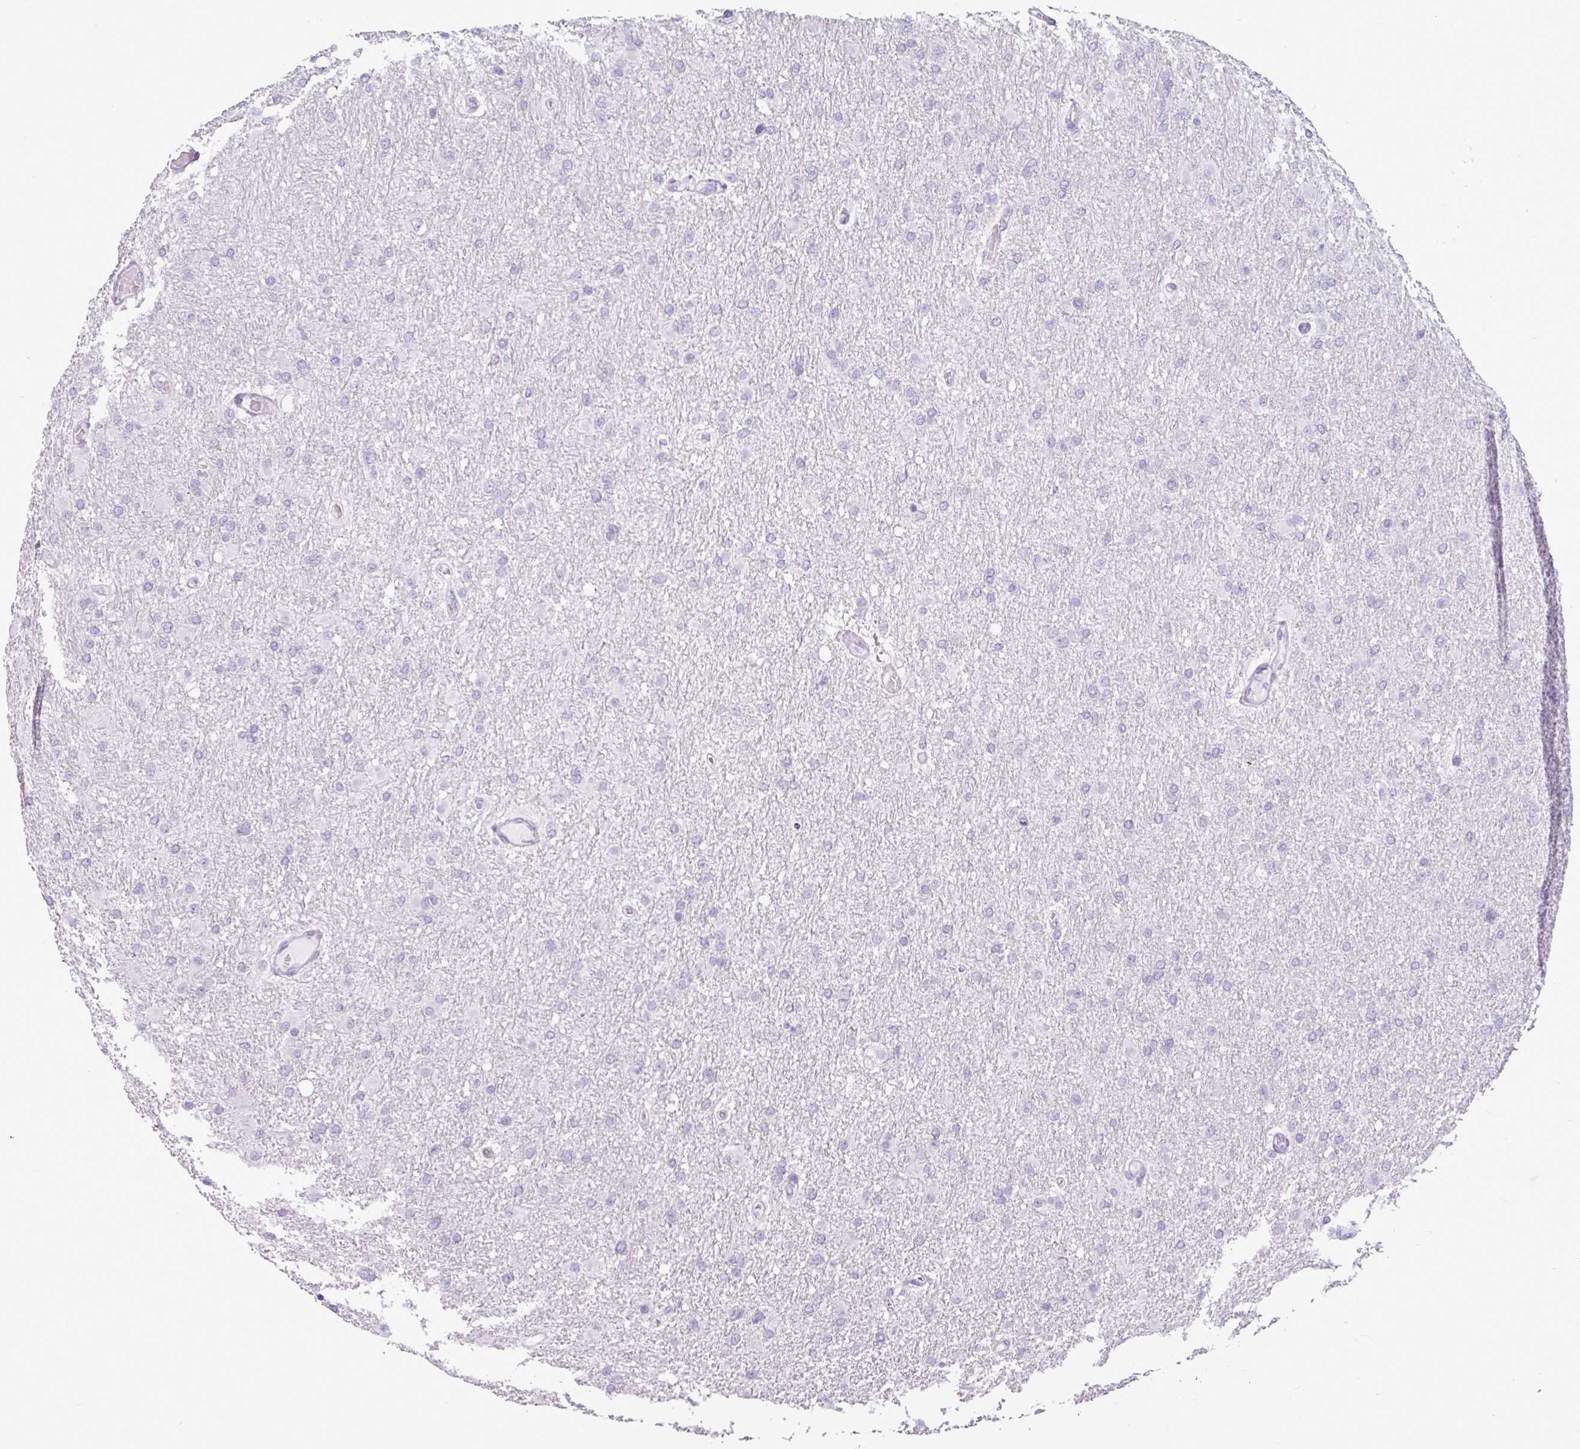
{"staining": {"intensity": "negative", "quantity": "none", "location": "none"}, "tissue": "glioma", "cell_type": "Tumor cells", "image_type": "cancer", "snomed": [{"axis": "morphology", "description": "Glioma, malignant, High grade"}, {"axis": "topography", "description": "Cerebral cortex"}], "caption": "The micrograph exhibits no staining of tumor cells in glioma. Nuclei are stained in blue.", "gene": "AMY2A", "patient": {"sex": "female", "age": 36}}